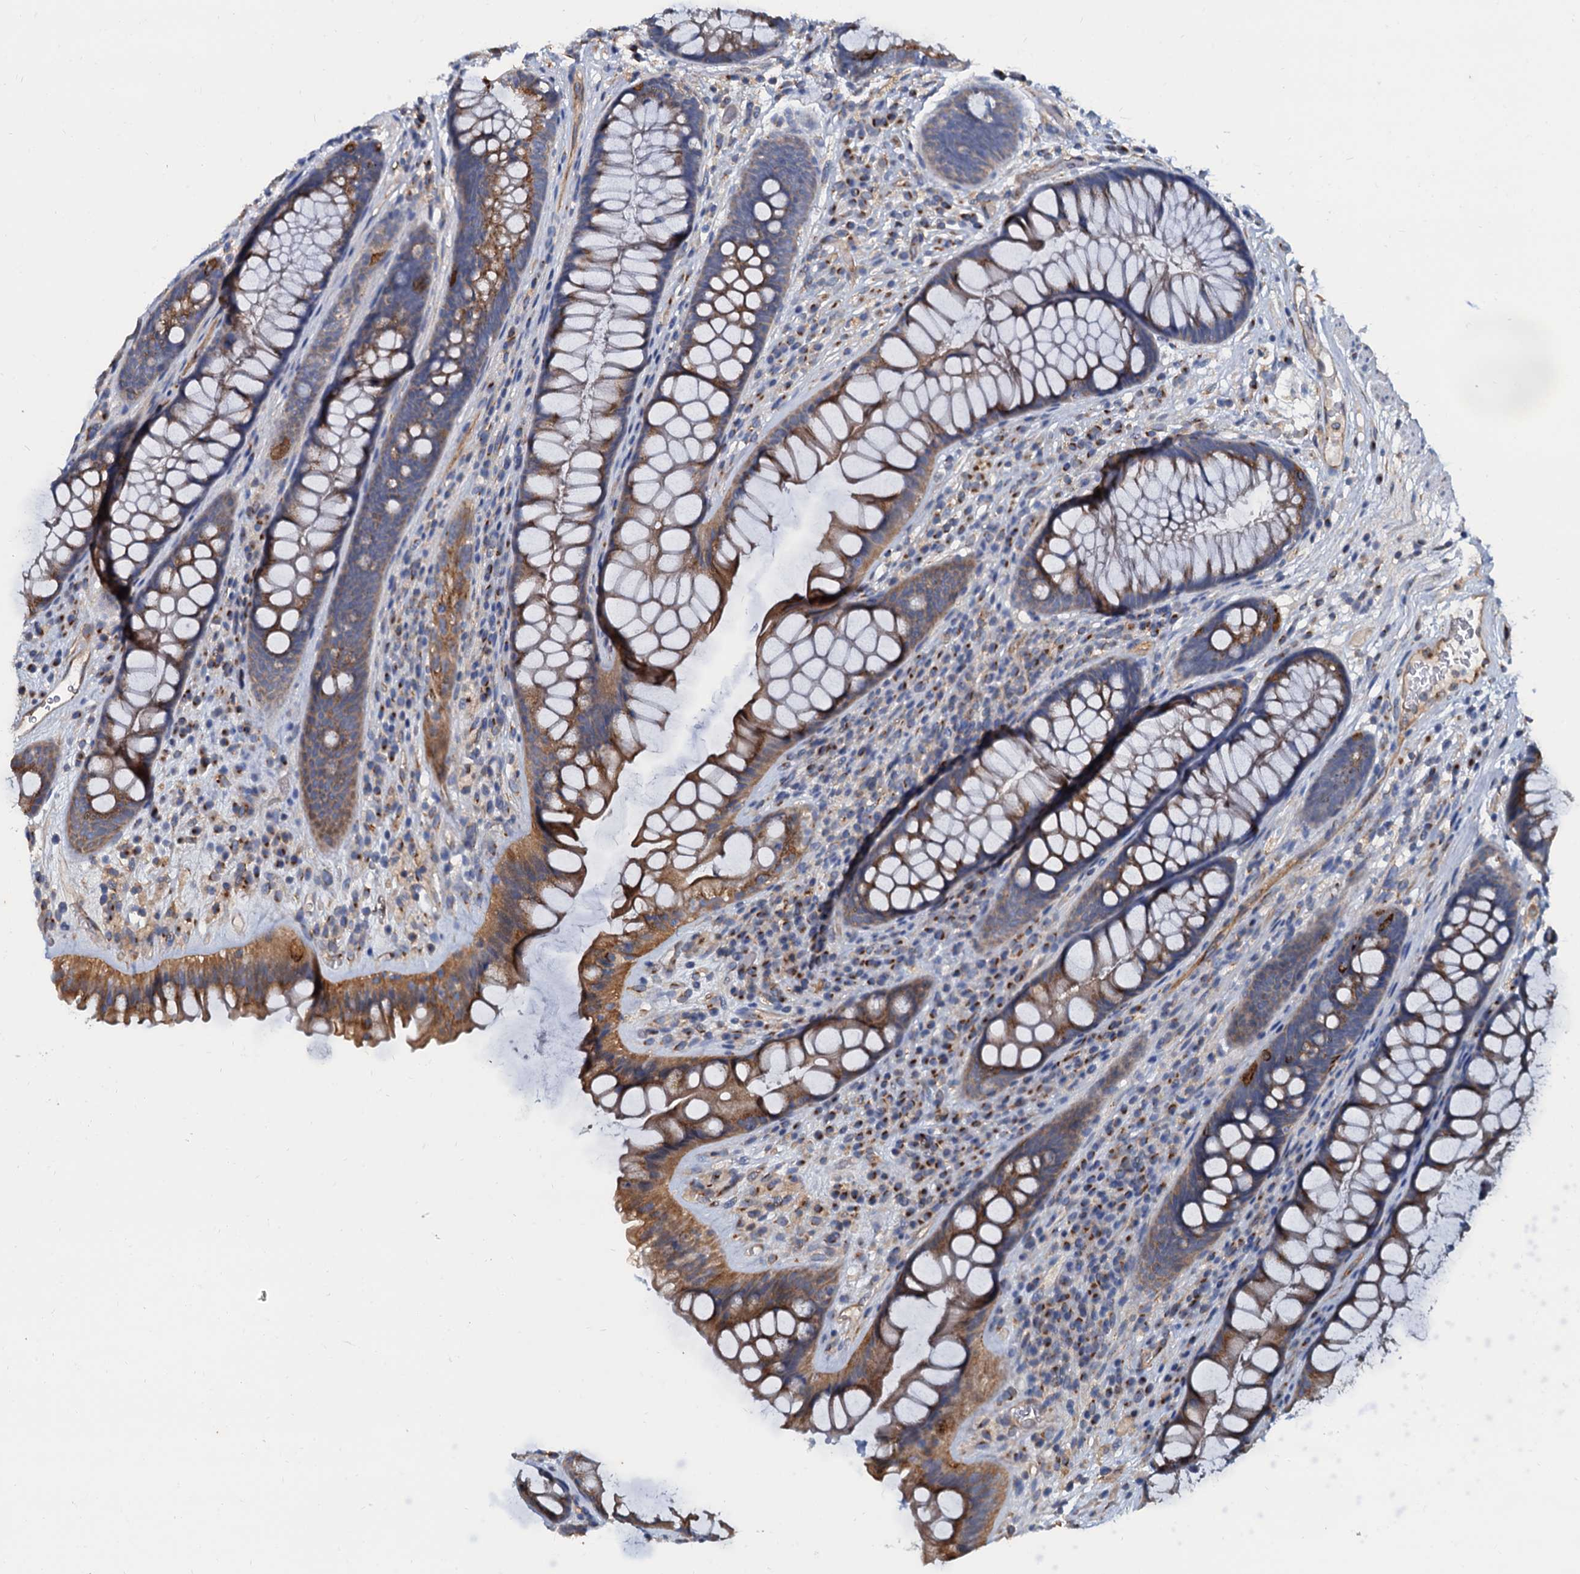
{"staining": {"intensity": "moderate", "quantity": ">75%", "location": "cytoplasmic/membranous"}, "tissue": "rectum", "cell_type": "Glandular cells", "image_type": "normal", "snomed": [{"axis": "morphology", "description": "Normal tissue, NOS"}, {"axis": "topography", "description": "Rectum"}], "caption": "A brown stain labels moderate cytoplasmic/membranous staining of a protein in glandular cells of unremarkable rectum.", "gene": "NGRN", "patient": {"sex": "male", "age": 74}}